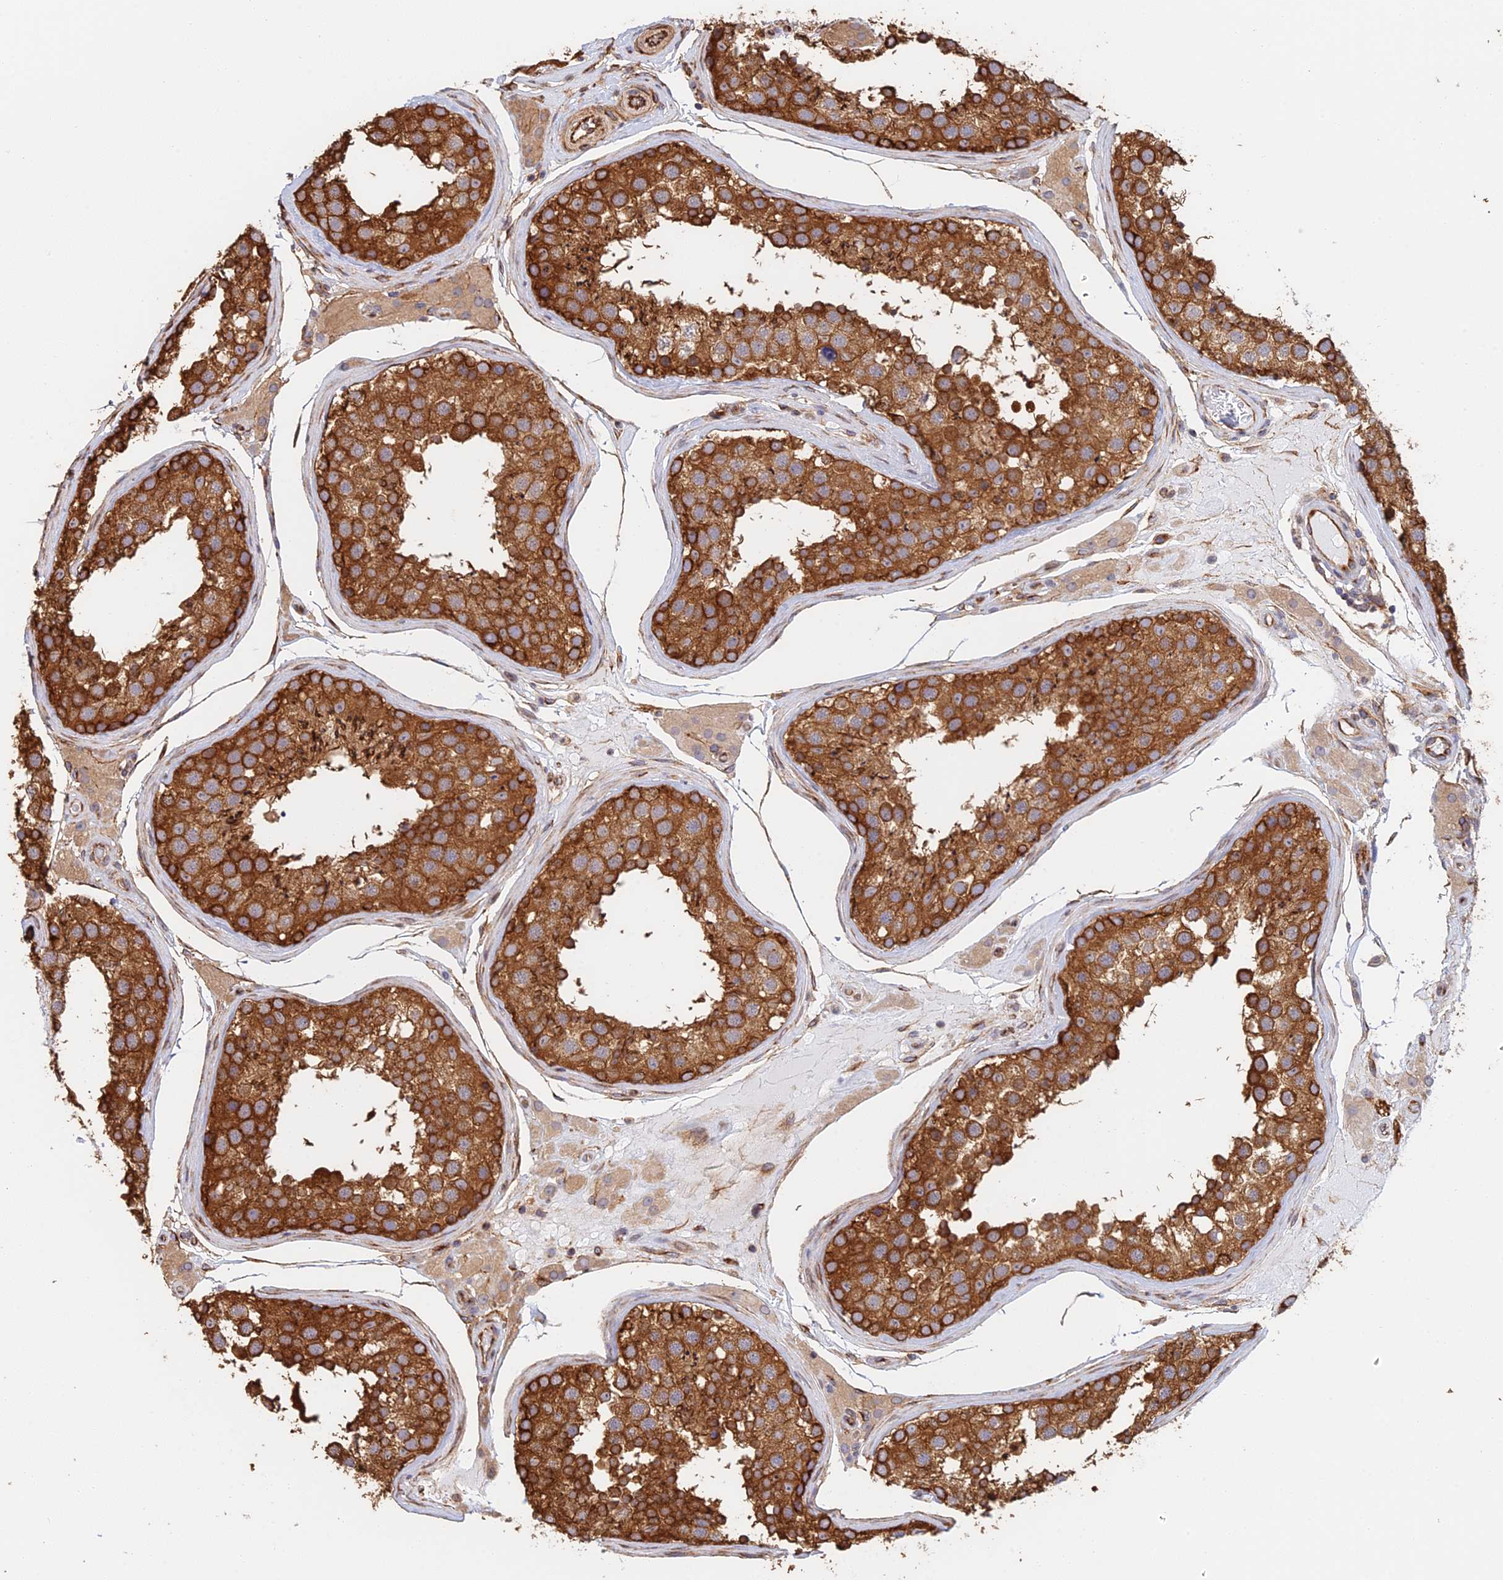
{"staining": {"intensity": "strong", "quantity": ">75%", "location": "cytoplasmic/membranous"}, "tissue": "testis", "cell_type": "Cells in seminiferous ducts", "image_type": "normal", "snomed": [{"axis": "morphology", "description": "Normal tissue, NOS"}, {"axis": "topography", "description": "Testis"}], "caption": "Protein analysis of benign testis reveals strong cytoplasmic/membranous expression in about >75% of cells in seminiferous ducts.", "gene": "WBP11", "patient": {"sex": "male", "age": 46}}